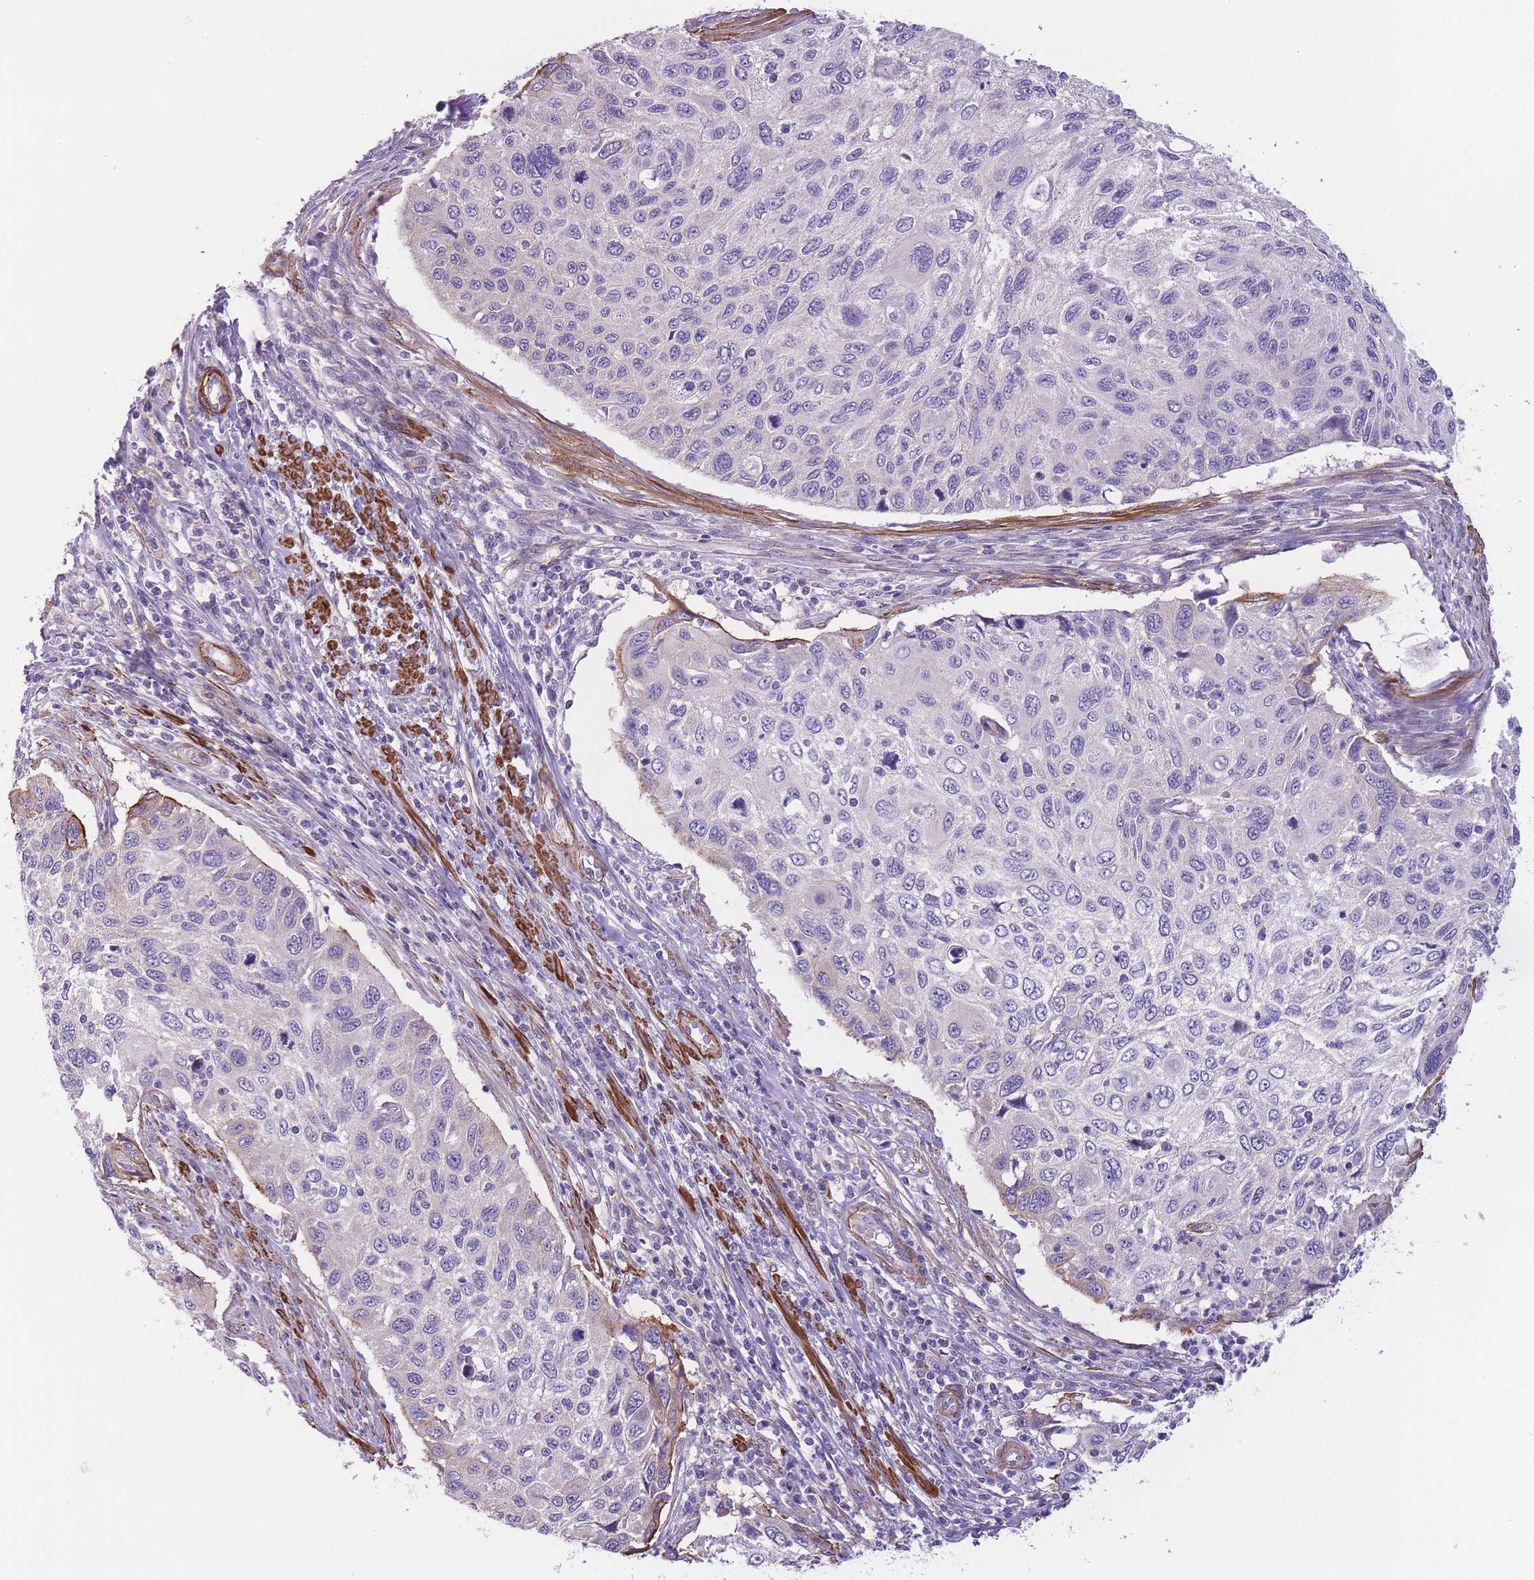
{"staining": {"intensity": "negative", "quantity": "none", "location": "none"}, "tissue": "cervical cancer", "cell_type": "Tumor cells", "image_type": "cancer", "snomed": [{"axis": "morphology", "description": "Squamous cell carcinoma, NOS"}, {"axis": "topography", "description": "Cervix"}], "caption": "Tumor cells show no significant expression in squamous cell carcinoma (cervical). Nuclei are stained in blue.", "gene": "FAM124A", "patient": {"sex": "female", "age": 70}}